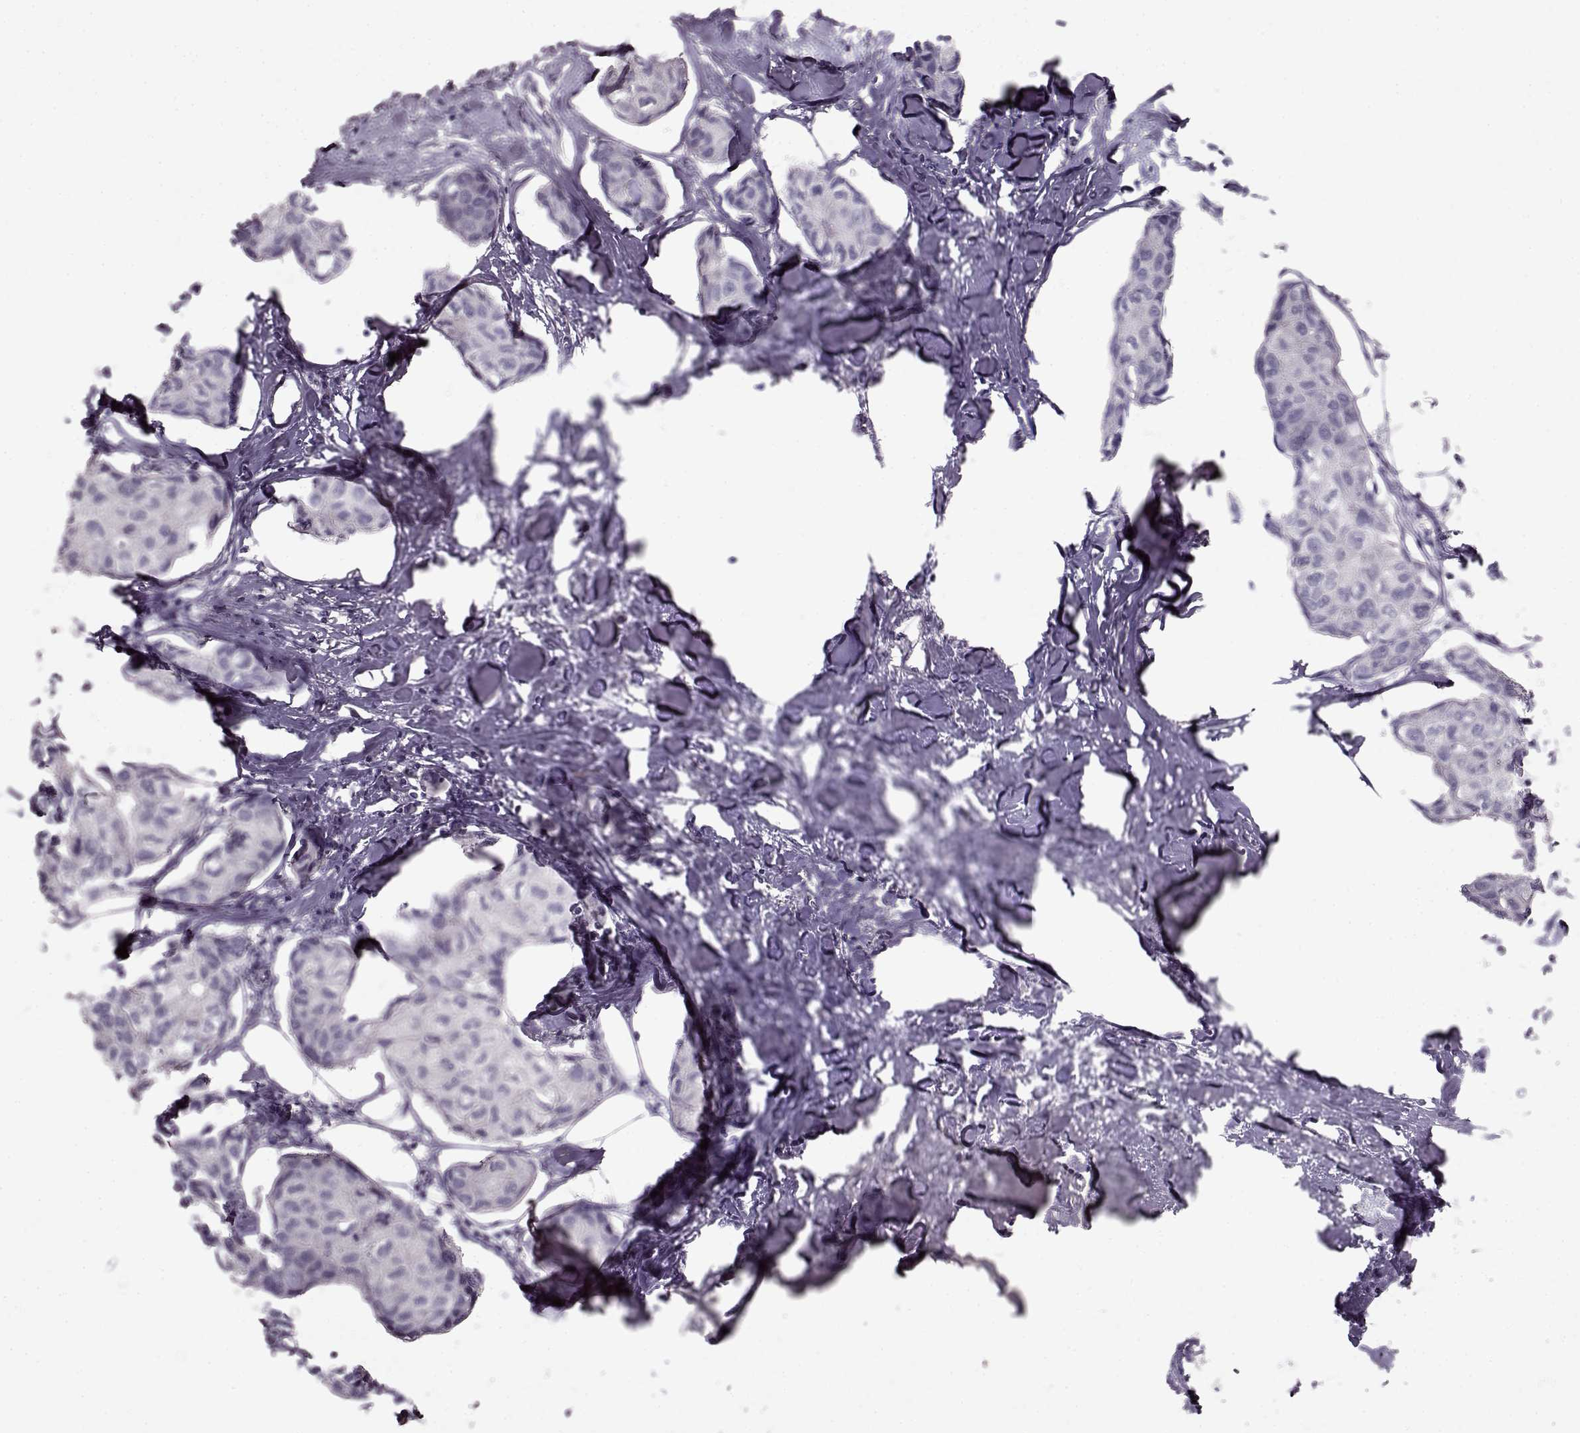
{"staining": {"intensity": "negative", "quantity": "none", "location": "none"}, "tissue": "breast cancer", "cell_type": "Tumor cells", "image_type": "cancer", "snomed": [{"axis": "morphology", "description": "Duct carcinoma"}, {"axis": "topography", "description": "Breast"}], "caption": "Micrograph shows no protein expression in tumor cells of breast cancer (infiltrating ductal carcinoma) tissue.", "gene": "RP1L1", "patient": {"sex": "female", "age": 80}}